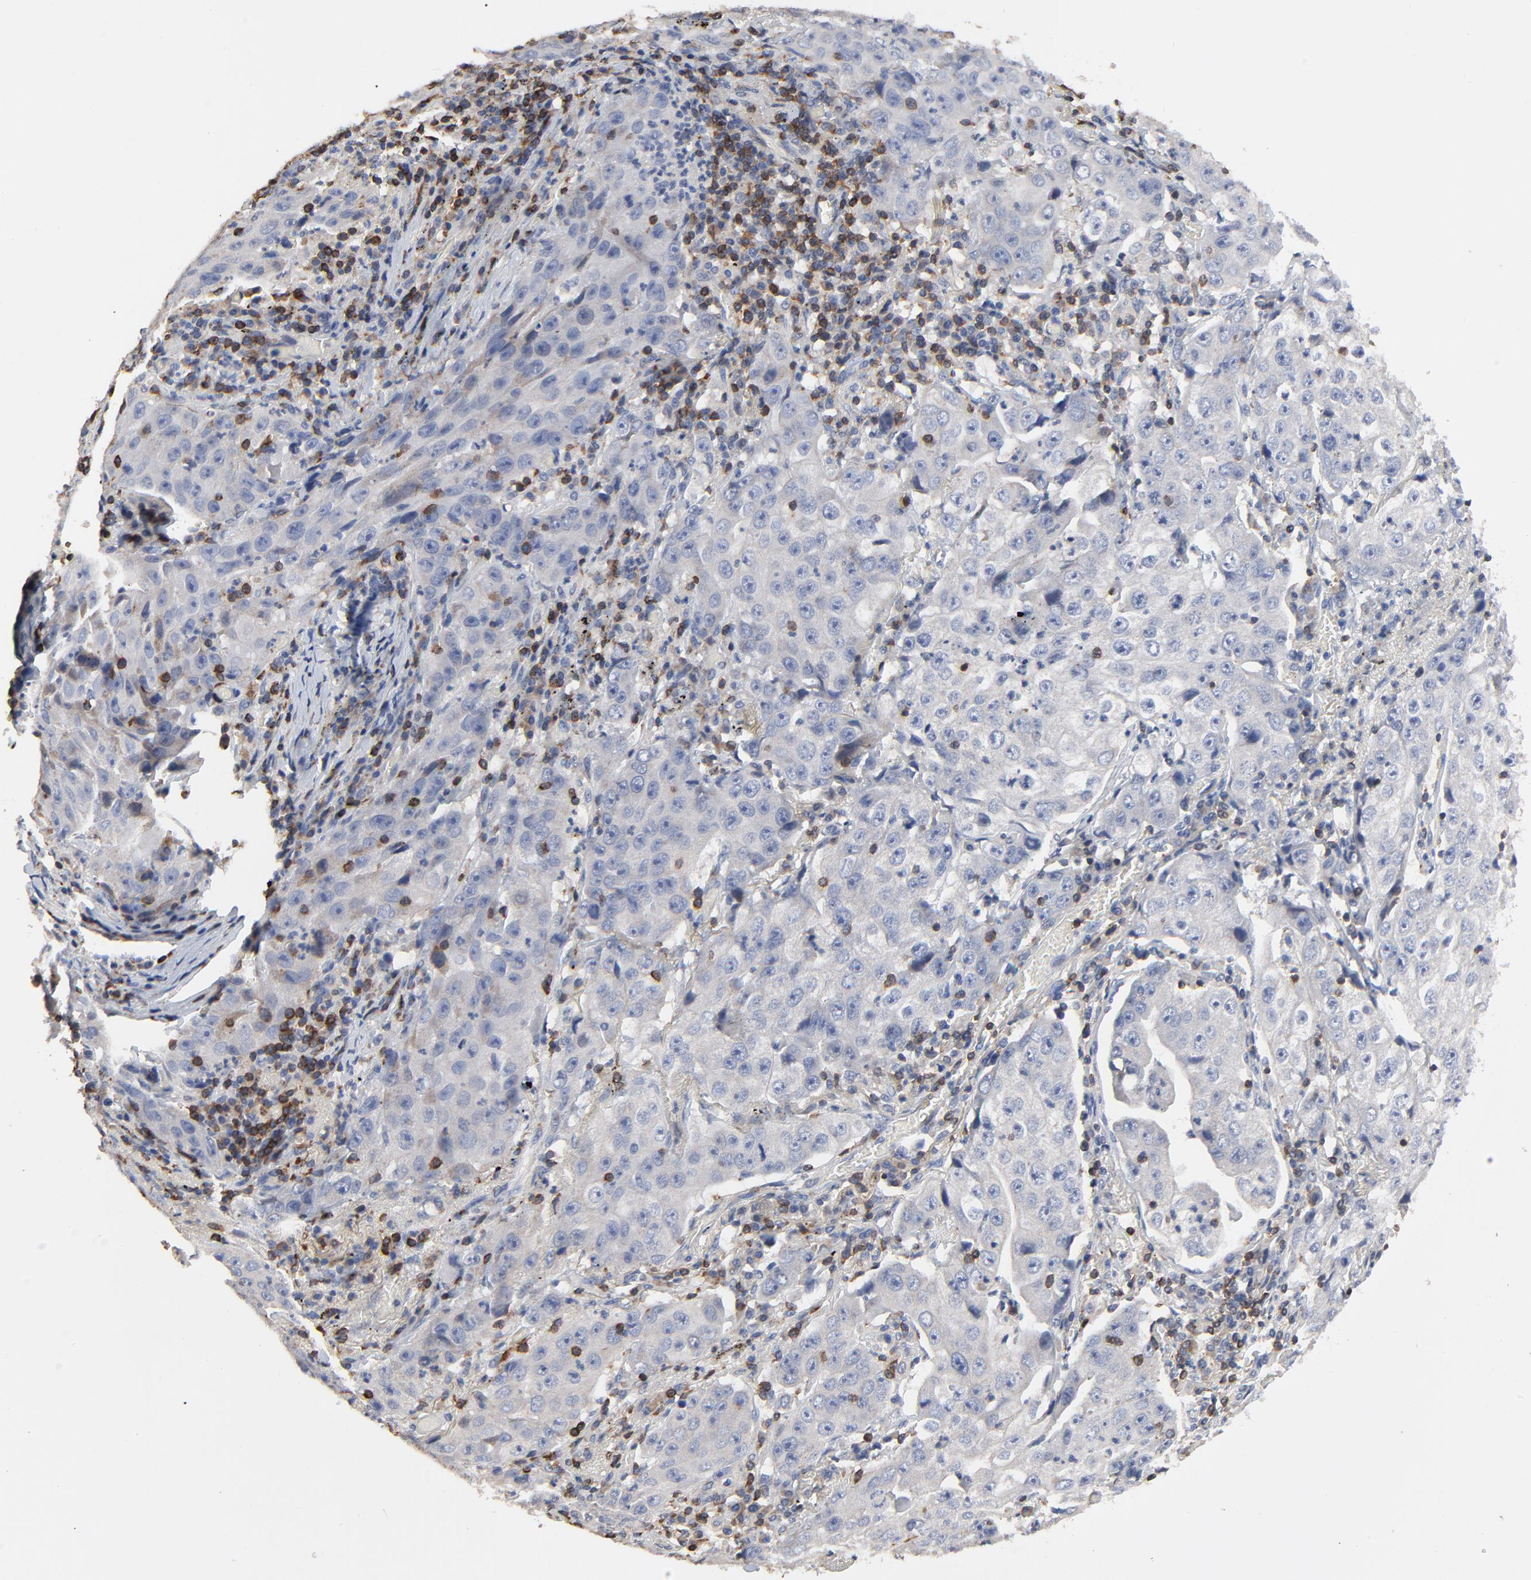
{"staining": {"intensity": "negative", "quantity": "none", "location": "none"}, "tissue": "lung cancer", "cell_type": "Tumor cells", "image_type": "cancer", "snomed": [{"axis": "morphology", "description": "Squamous cell carcinoma, NOS"}, {"axis": "topography", "description": "Lung"}], "caption": "The immunohistochemistry micrograph has no significant expression in tumor cells of squamous cell carcinoma (lung) tissue. (DAB (3,3'-diaminobenzidine) immunohistochemistry with hematoxylin counter stain).", "gene": "SKAP1", "patient": {"sex": "male", "age": 64}}